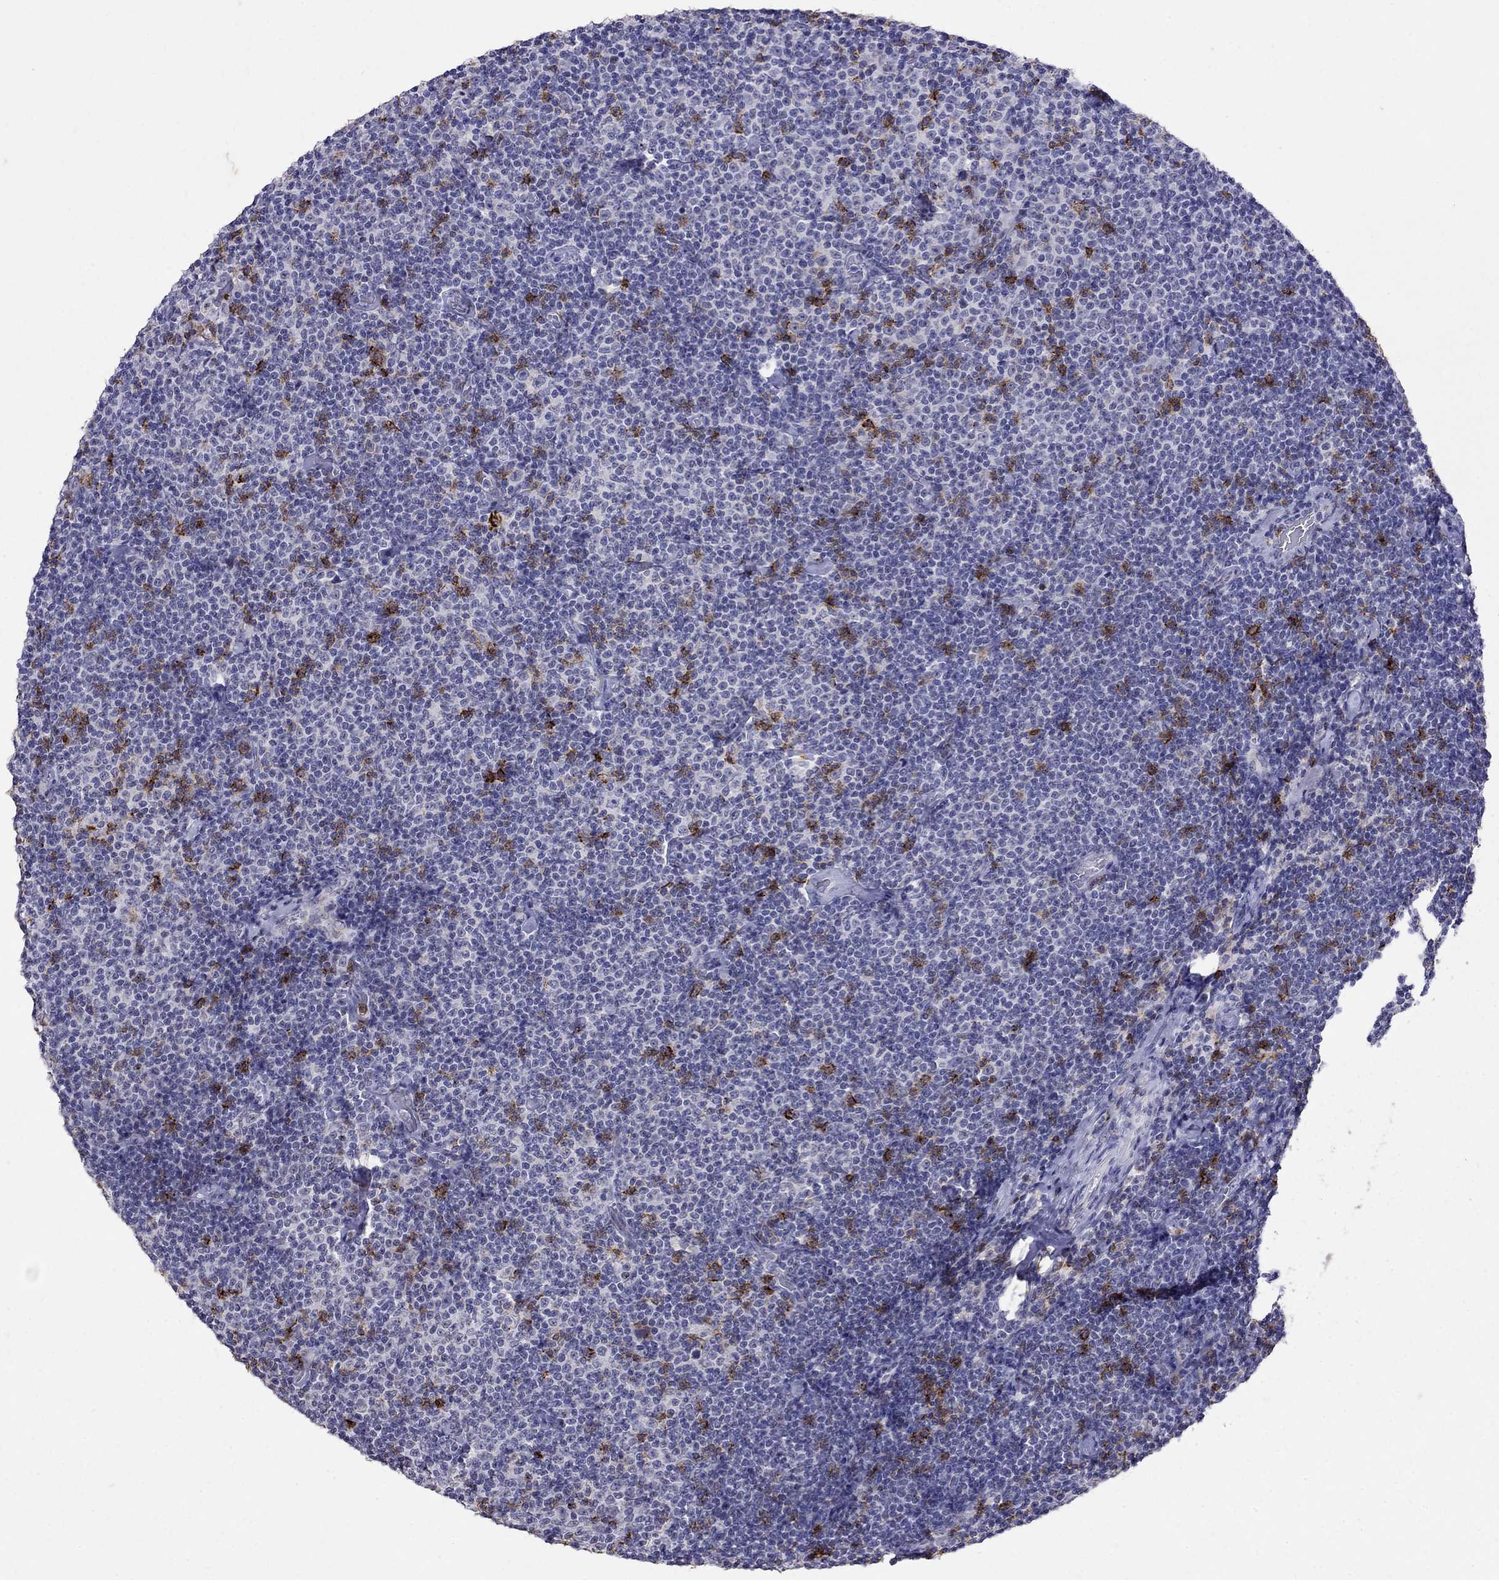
{"staining": {"intensity": "negative", "quantity": "none", "location": "none"}, "tissue": "lymphoma", "cell_type": "Tumor cells", "image_type": "cancer", "snomed": [{"axis": "morphology", "description": "Malignant lymphoma, non-Hodgkin's type, Low grade"}, {"axis": "topography", "description": "Lymph node"}], "caption": "High magnification brightfield microscopy of lymphoma stained with DAB (3,3'-diaminobenzidine) (brown) and counterstained with hematoxylin (blue): tumor cells show no significant staining.", "gene": "CD8B", "patient": {"sex": "male", "age": 81}}